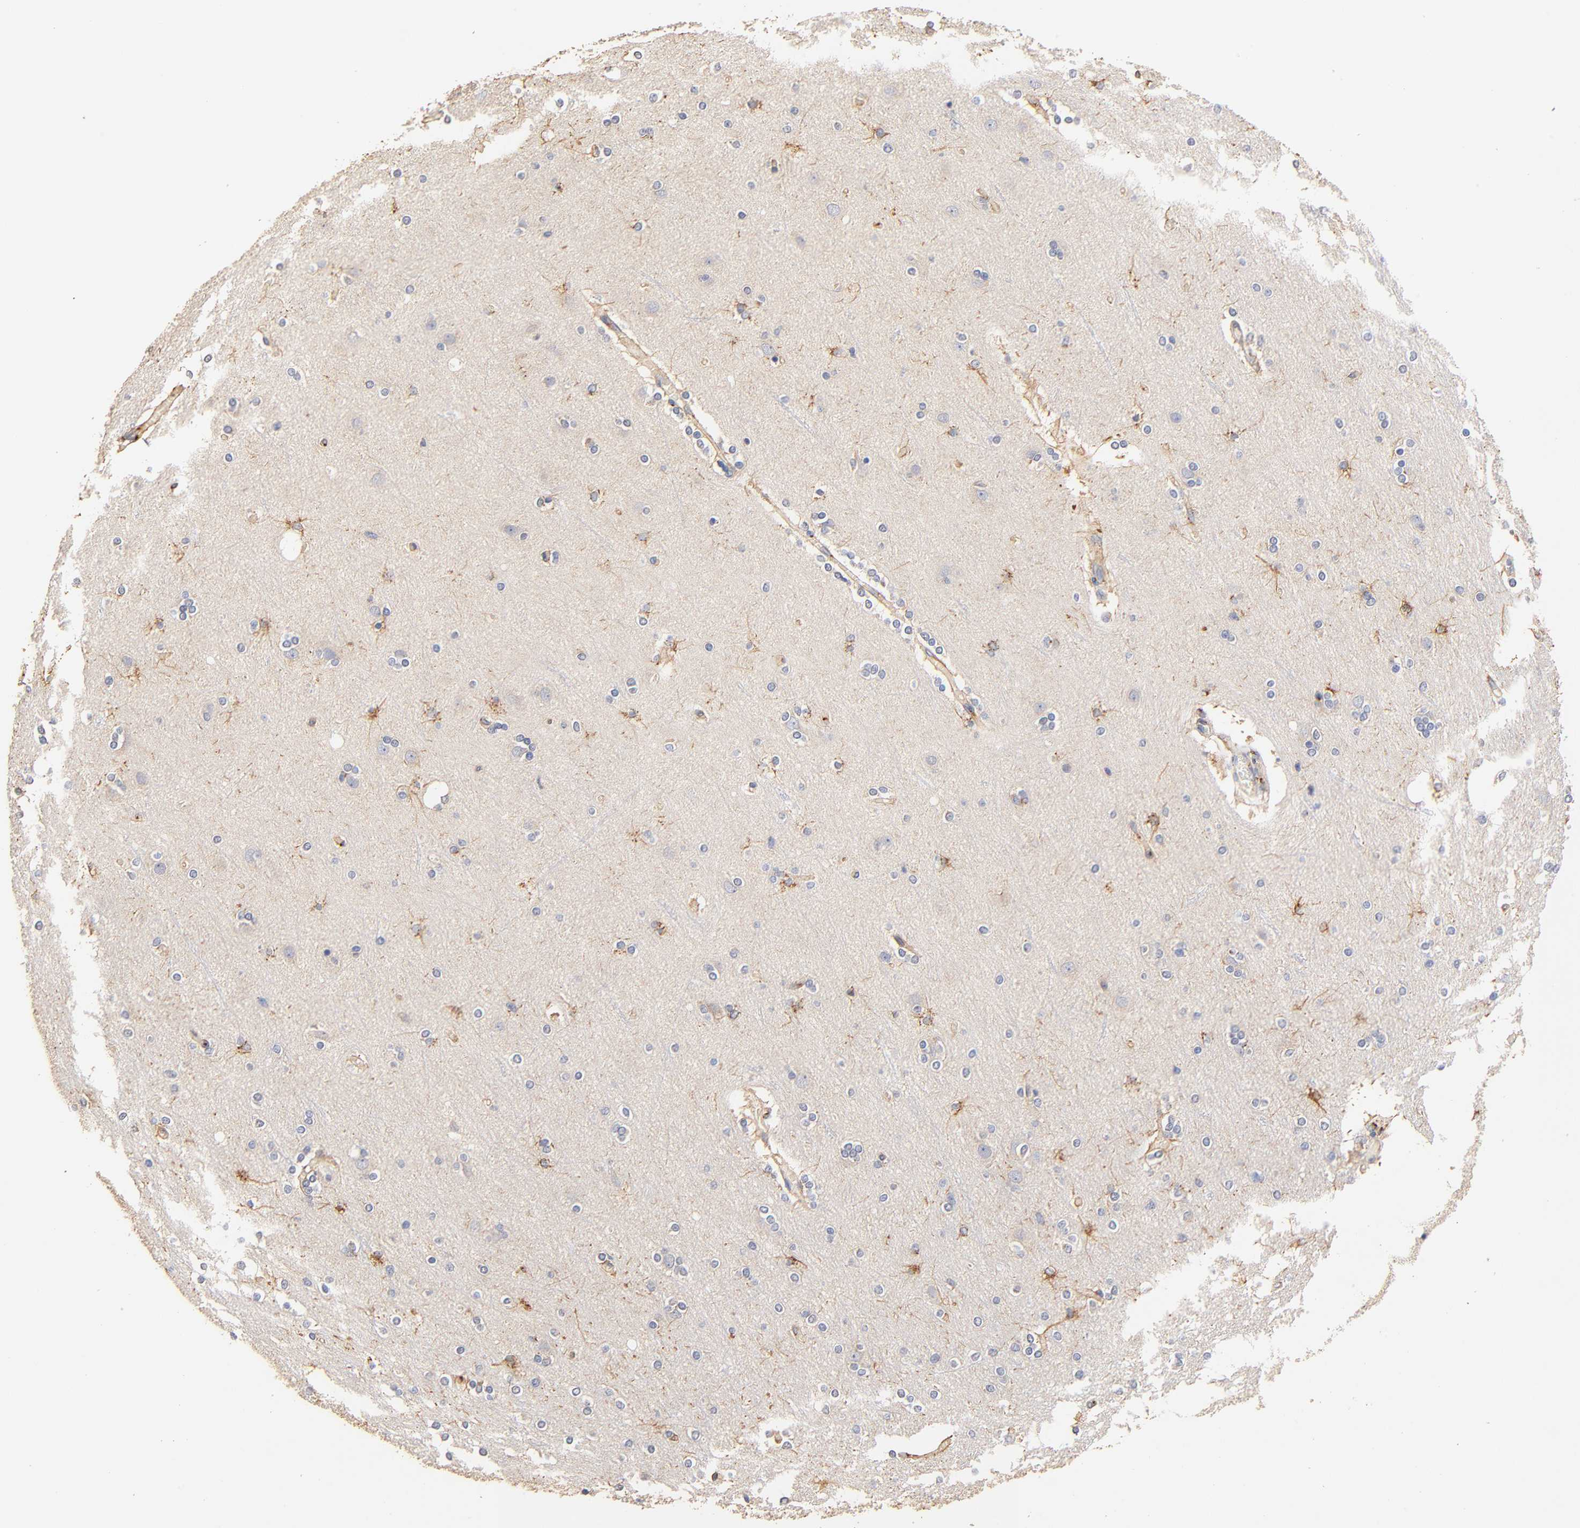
{"staining": {"intensity": "moderate", "quantity": ">75%", "location": "cytoplasmic/membranous"}, "tissue": "cerebral cortex", "cell_type": "Endothelial cells", "image_type": "normal", "snomed": [{"axis": "morphology", "description": "Normal tissue, NOS"}, {"axis": "topography", "description": "Cerebral cortex"}], "caption": "Cerebral cortex was stained to show a protein in brown. There is medium levels of moderate cytoplasmic/membranous expression in about >75% of endothelial cells. Nuclei are stained in blue.", "gene": "FMNL3", "patient": {"sex": "female", "age": 54}}